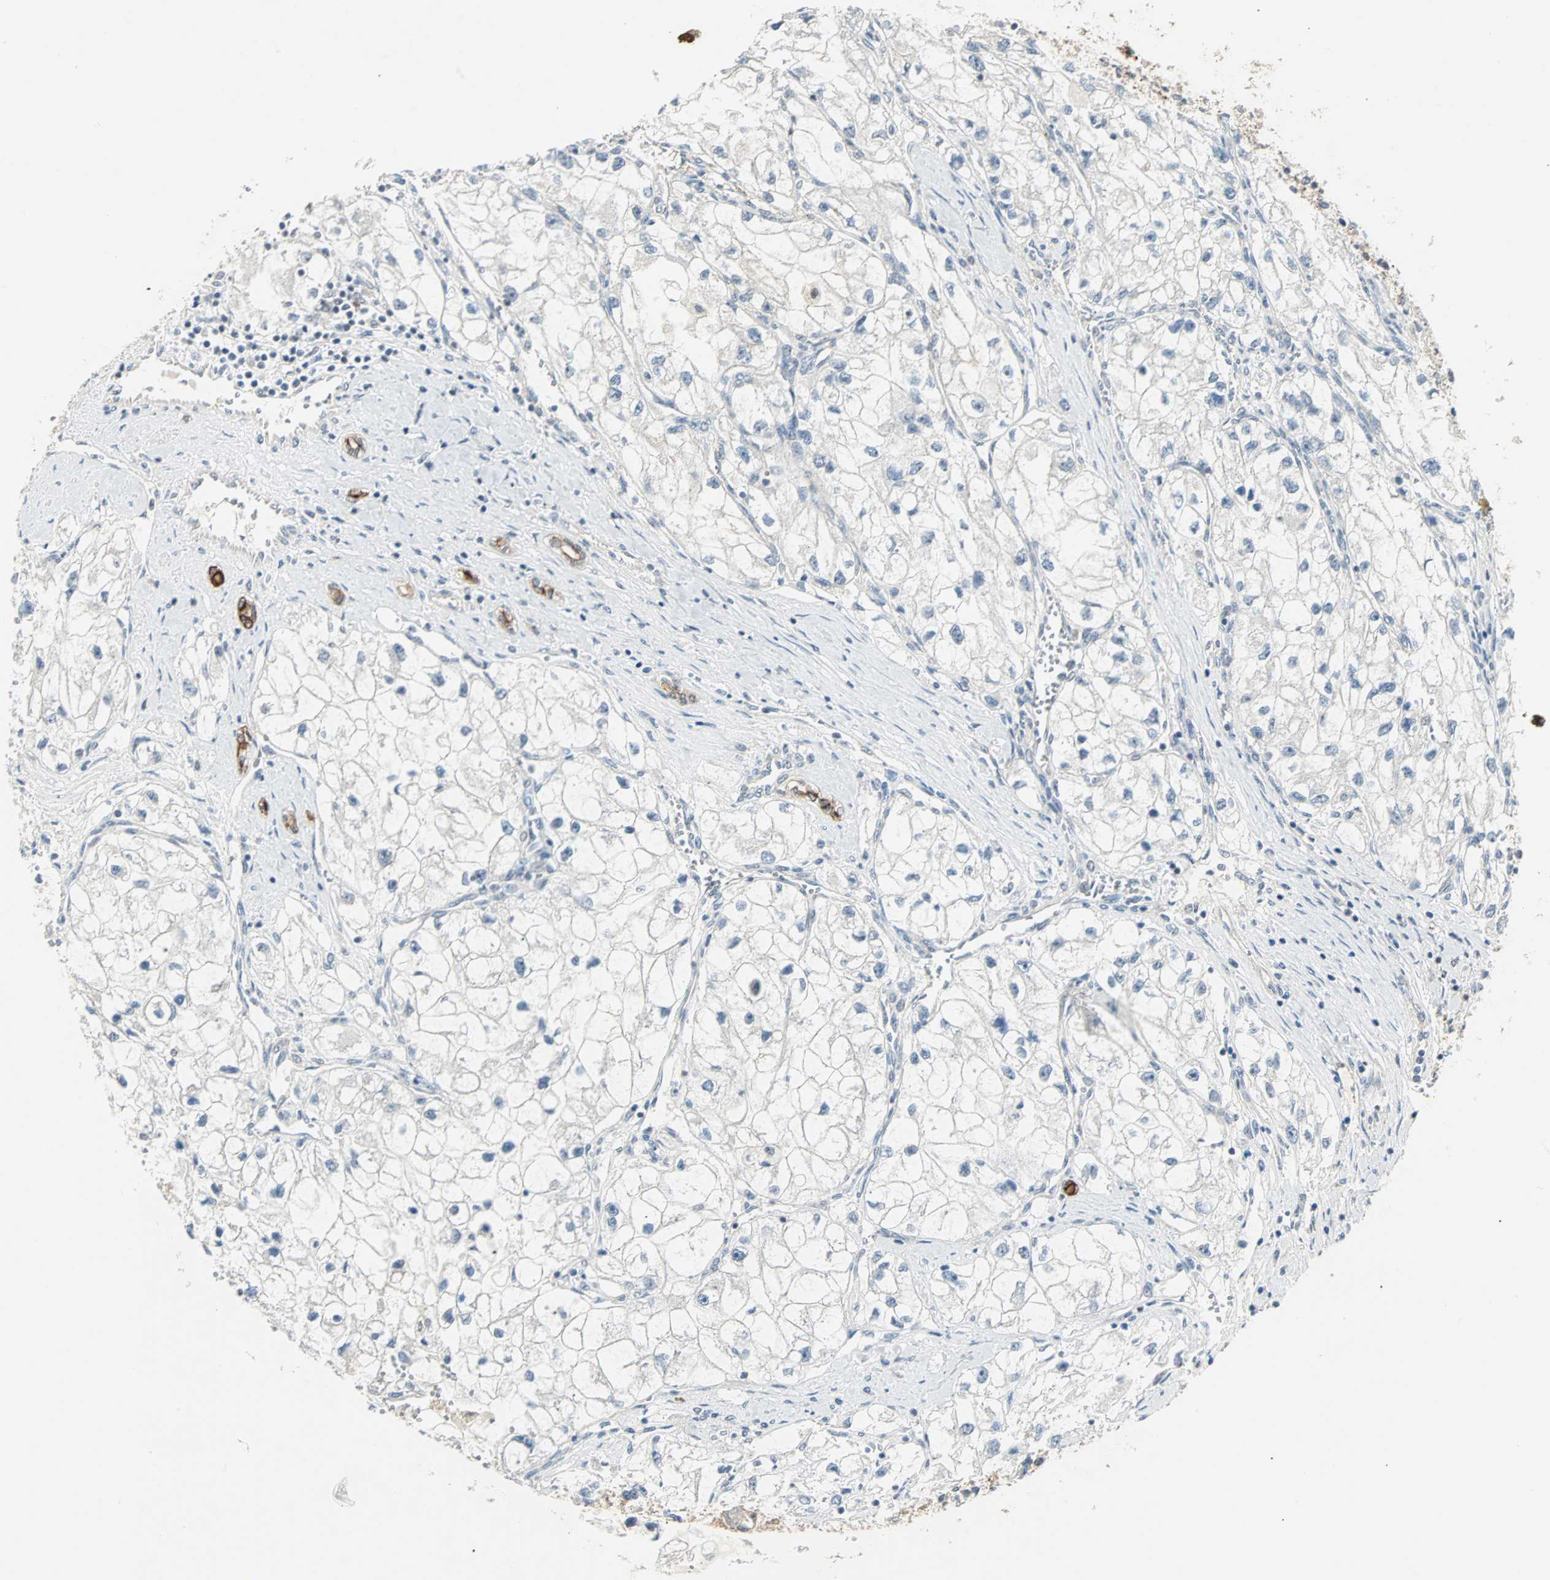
{"staining": {"intensity": "negative", "quantity": "none", "location": "none"}, "tissue": "renal cancer", "cell_type": "Tumor cells", "image_type": "cancer", "snomed": [{"axis": "morphology", "description": "Adenocarcinoma, NOS"}, {"axis": "topography", "description": "Kidney"}], "caption": "Renal cancer stained for a protein using IHC reveals no positivity tumor cells.", "gene": "CMC2", "patient": {"sex": "female", "age": 70}}